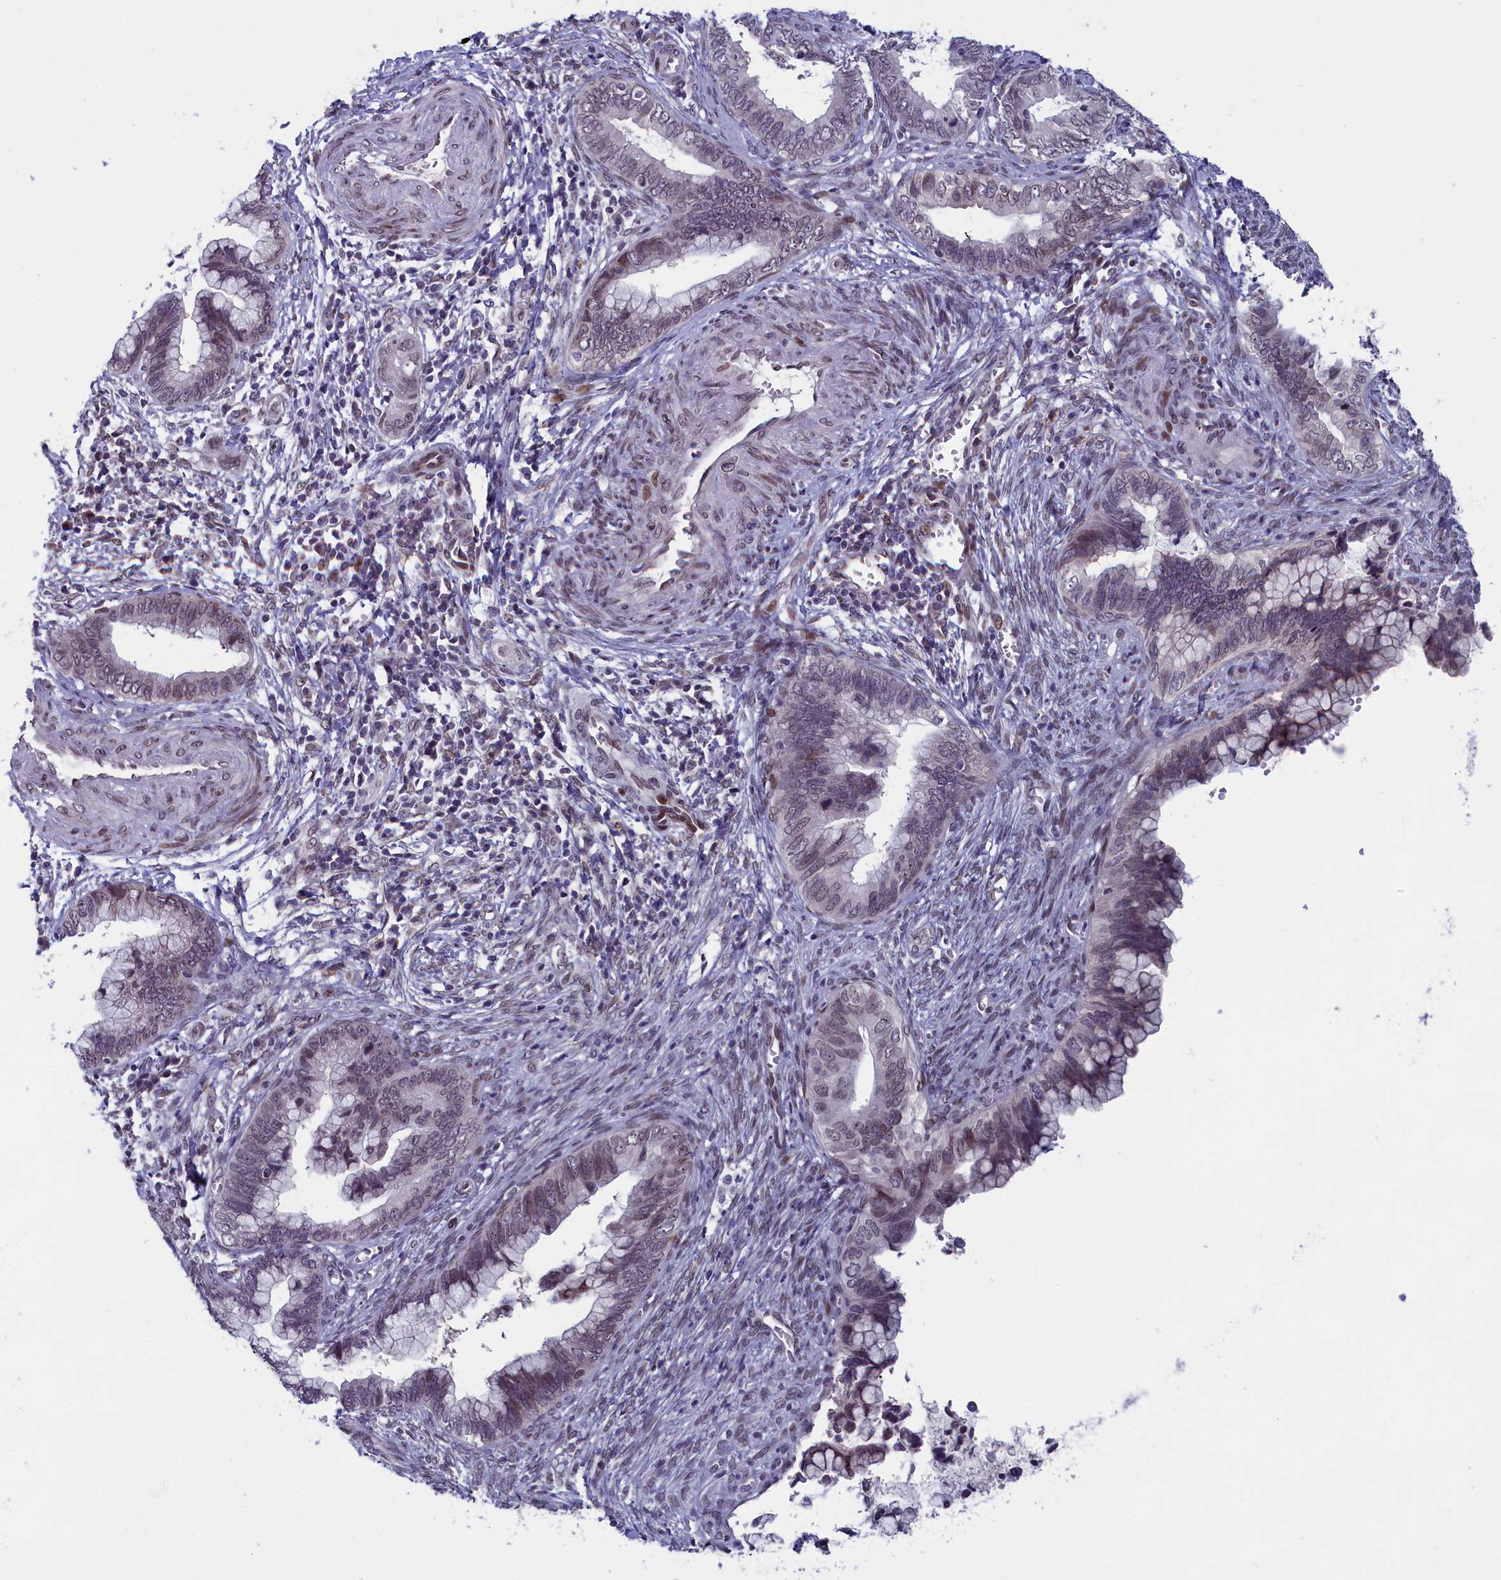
{"staining": {"intensity": "weak", "quantity": "25%-75%", "location": "cytoplasmic/membranous,nuclear"}, "tissue": "cervical cancer", "cell_type": "Tumor cells", "image_type": "cancer", "snomed": [{"axis": "morphology", "description": "Adenocarcinoma, NOS"}, {"axis": "topography", "description": "Cervix"}], "caption": "Cervical adenocarcinoma tissue displays weak cytoplasmic/membranous and nuclear positivity in approximately 25%-75% of tumor cells, visualized by immunohistochemistry.", "gene": "GPSM1", "patient": {"sex": "female", "age": 44}}